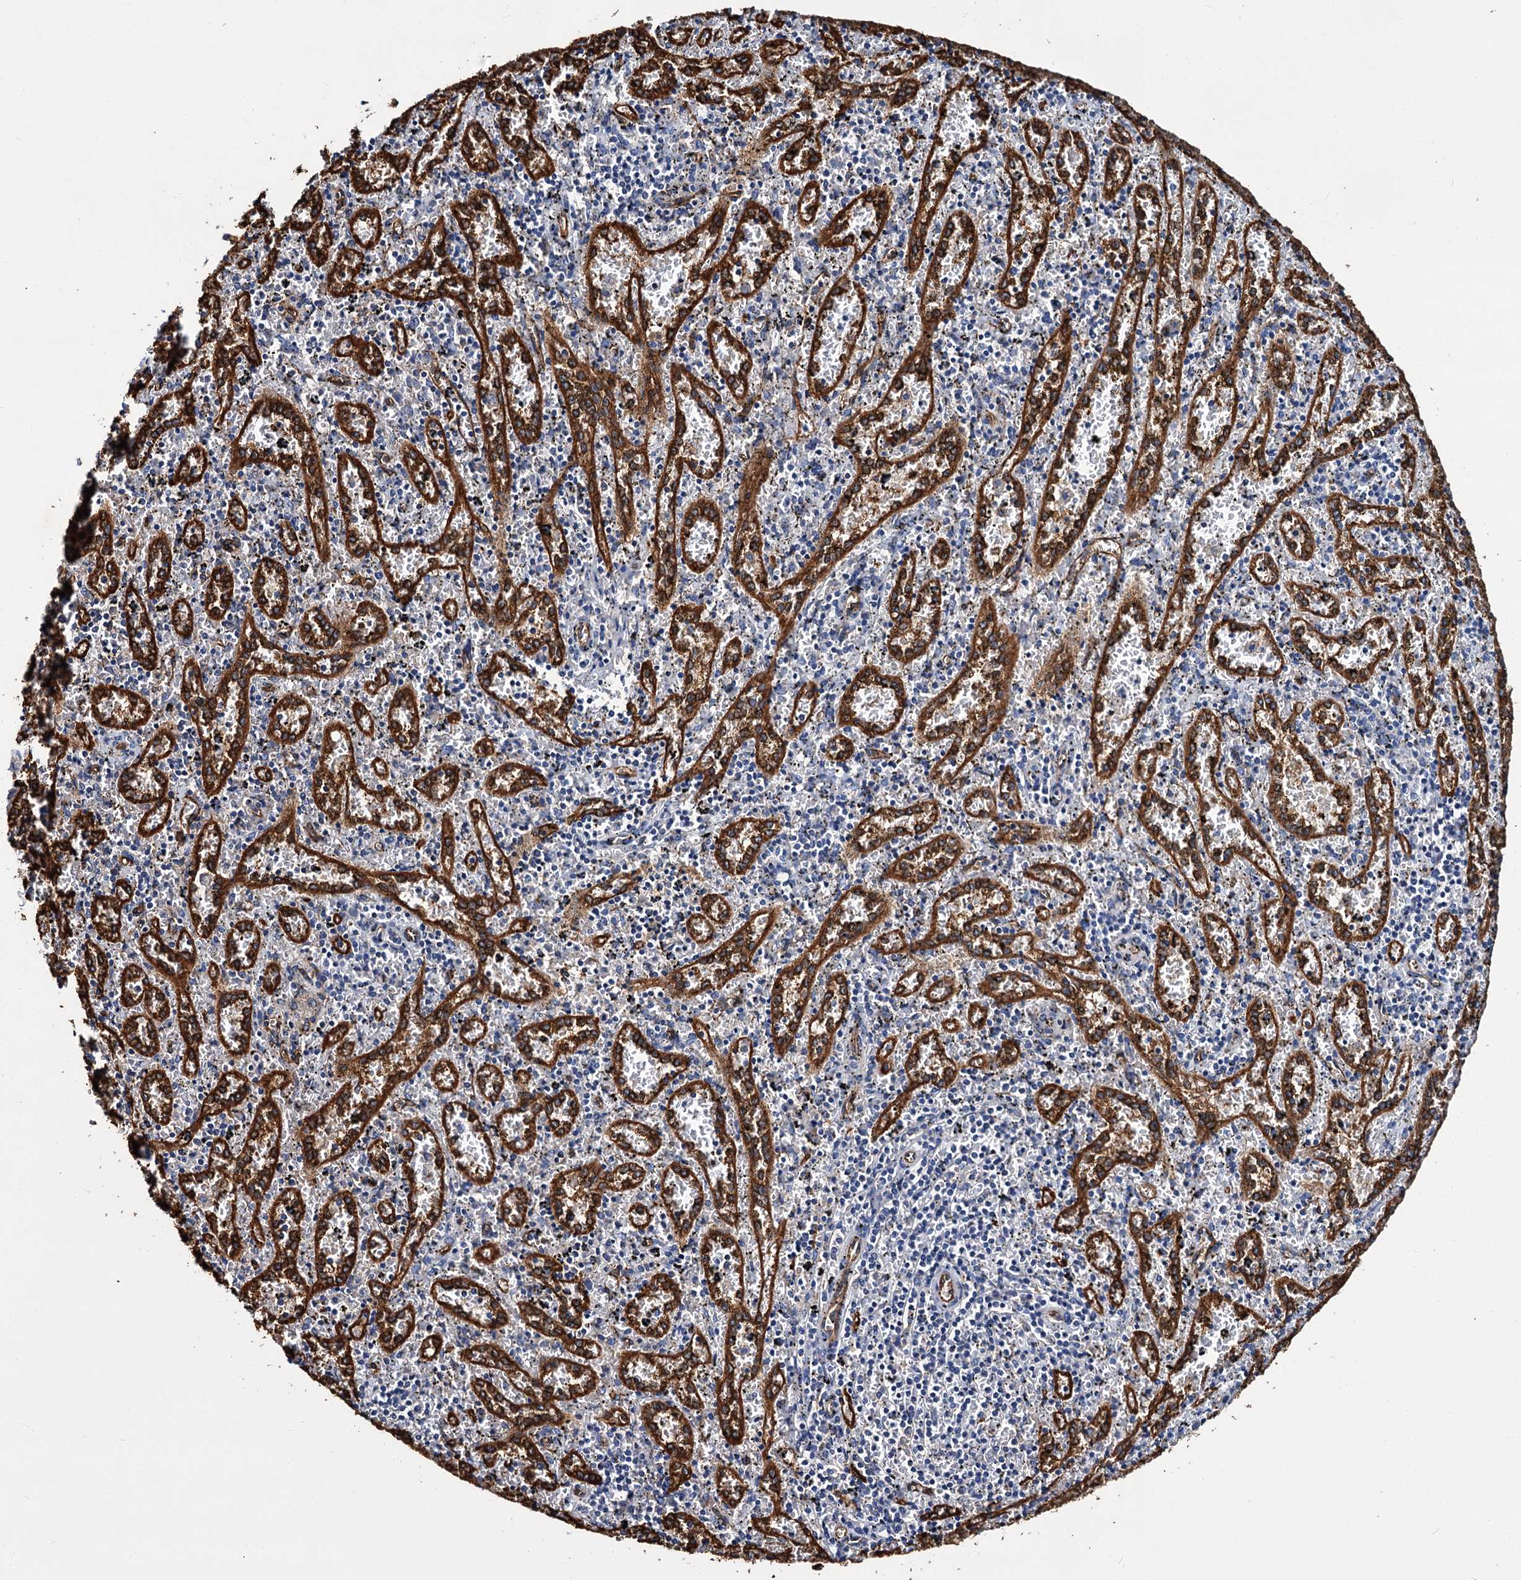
{"staining": {"intensity": "negative", "quantity": "none", "location": "none"}, "tissue": "spleen", "cell_type": "Cells in red pulp", "image_type": "normal", "snomed": [{"axis": "morphology", "description": "Normal tissue, NOS"}, {"axis": "topography", "description": "Spleen"}], "caption": "An immunohistochemistry (IHC) histopathology image of unremarkable spleen is shown. There is no staining in cells in red pulp of spleen.", "gene": "CACNA1C", "patient": {"sex": "male", "age": 11}}